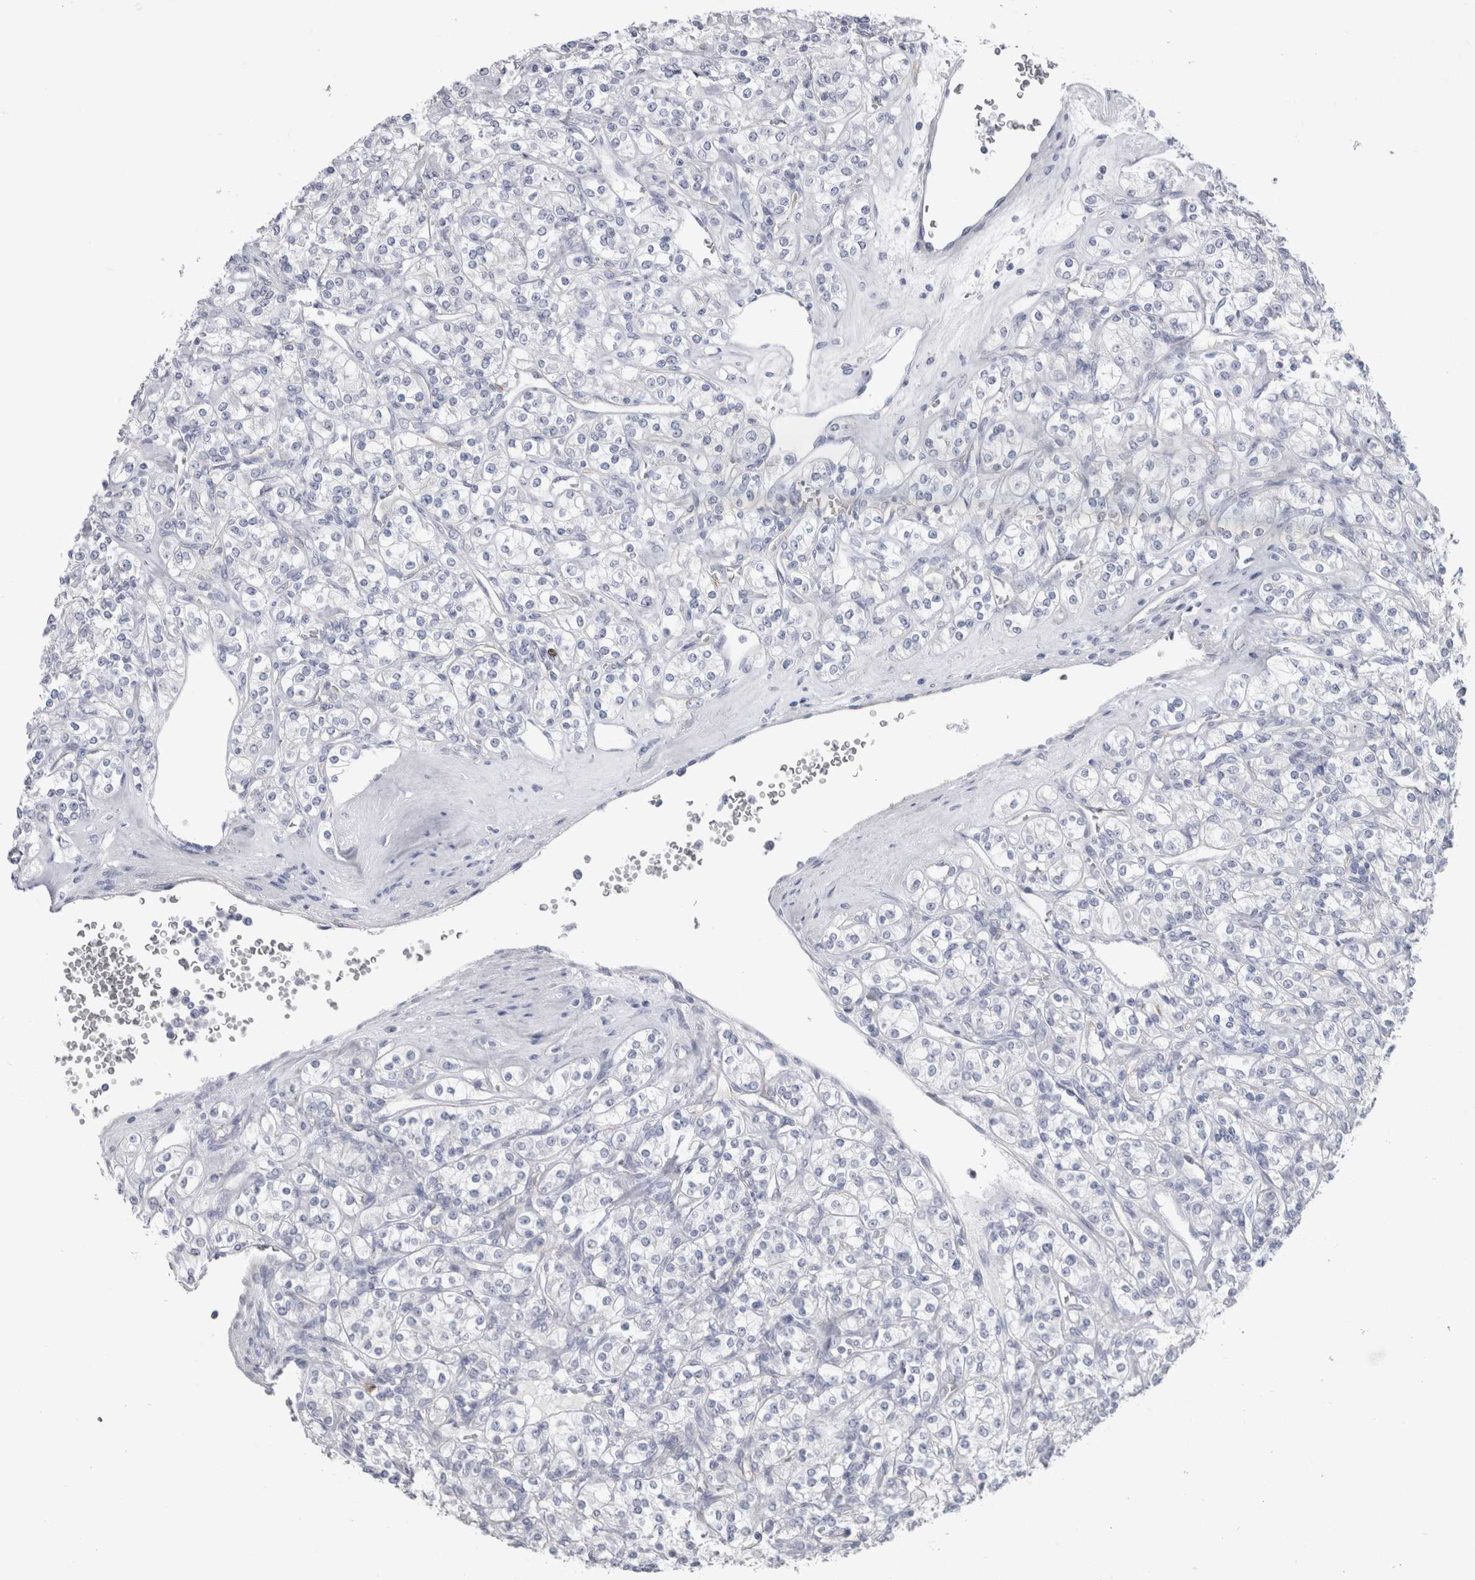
{"staining": {"intensity": "negative", "quantity": "none", "location": "none"}, "tissue": "renal cancer", "cell_type": "Tumor cells", "image_type": "cancer", "snomed": [{"axis": "morphology", "description": "Adenocarcinoma, NOS"}, {"axis": "topography", "description": "Kidney"}], "caption": "This is an IHC photomicrograph of adenocarcinoma (renal). There is no expression in tumor cells.", "gene": "CDH17", "patient": {"sex": "male", "age": 77}}